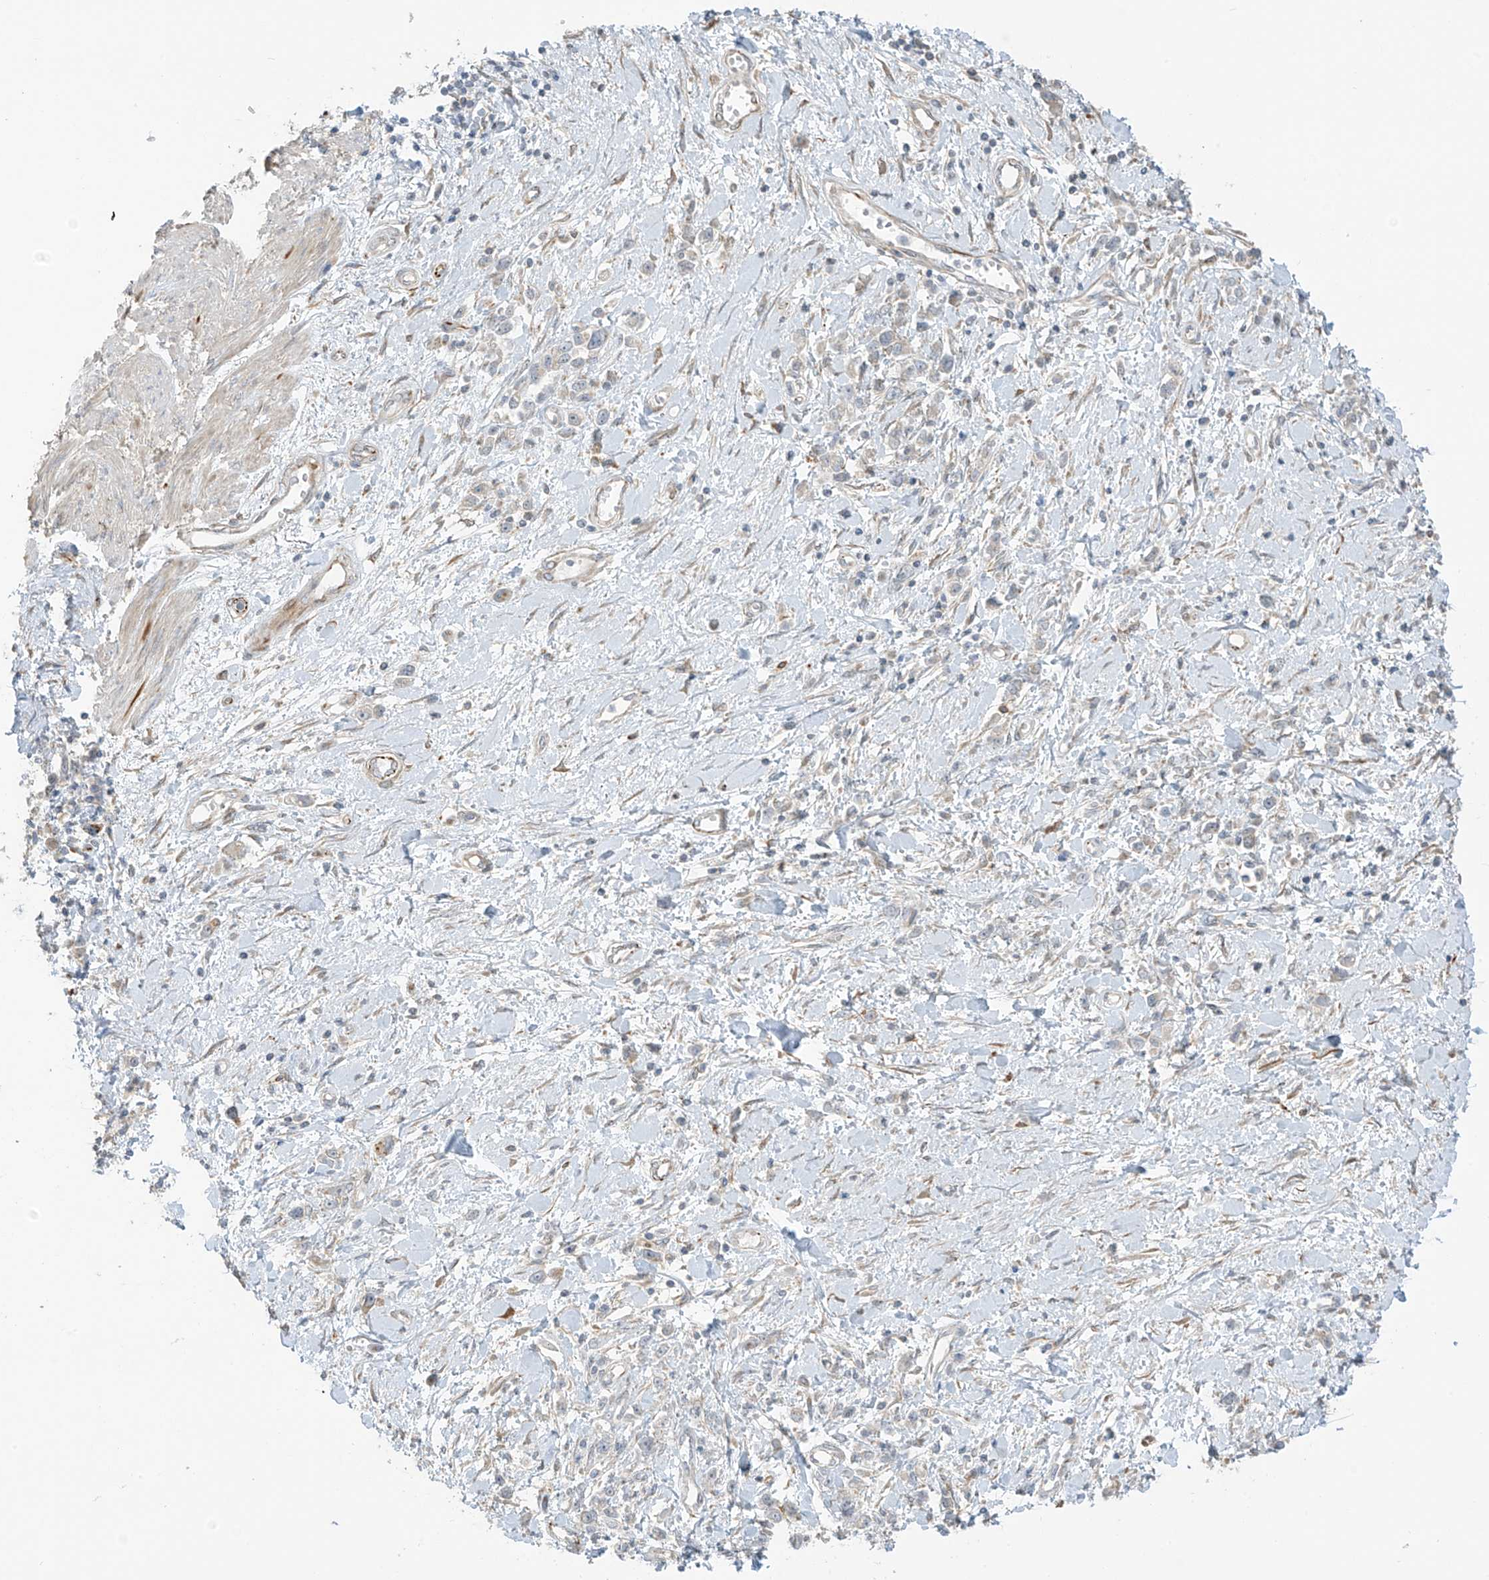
{"staining": {"intensity": "negative", "quantity": "none", "location": "none"}, "tissue": "stomach cancer", "cell_type": "Tumor cells", "image_type": "cancer", "snomed": [{"axis": "morphology", "description": "Adenocarcinoma, NOS"}, {"axis": "topography", "description": "Stomach"}], "caption": "Immunohistochemistry micrograph of neoplastic tissue: human stomach adenocarcinoma stained with DAB demonstrates no significant protein positivity in tumor cells. (Brightfield microscopy of DAB (3,3'-diaminobenzidine) immunohistochemistry at high magnification).", "gene": "HS6ST2", "patient": {"sex": "female", "age": 76}}